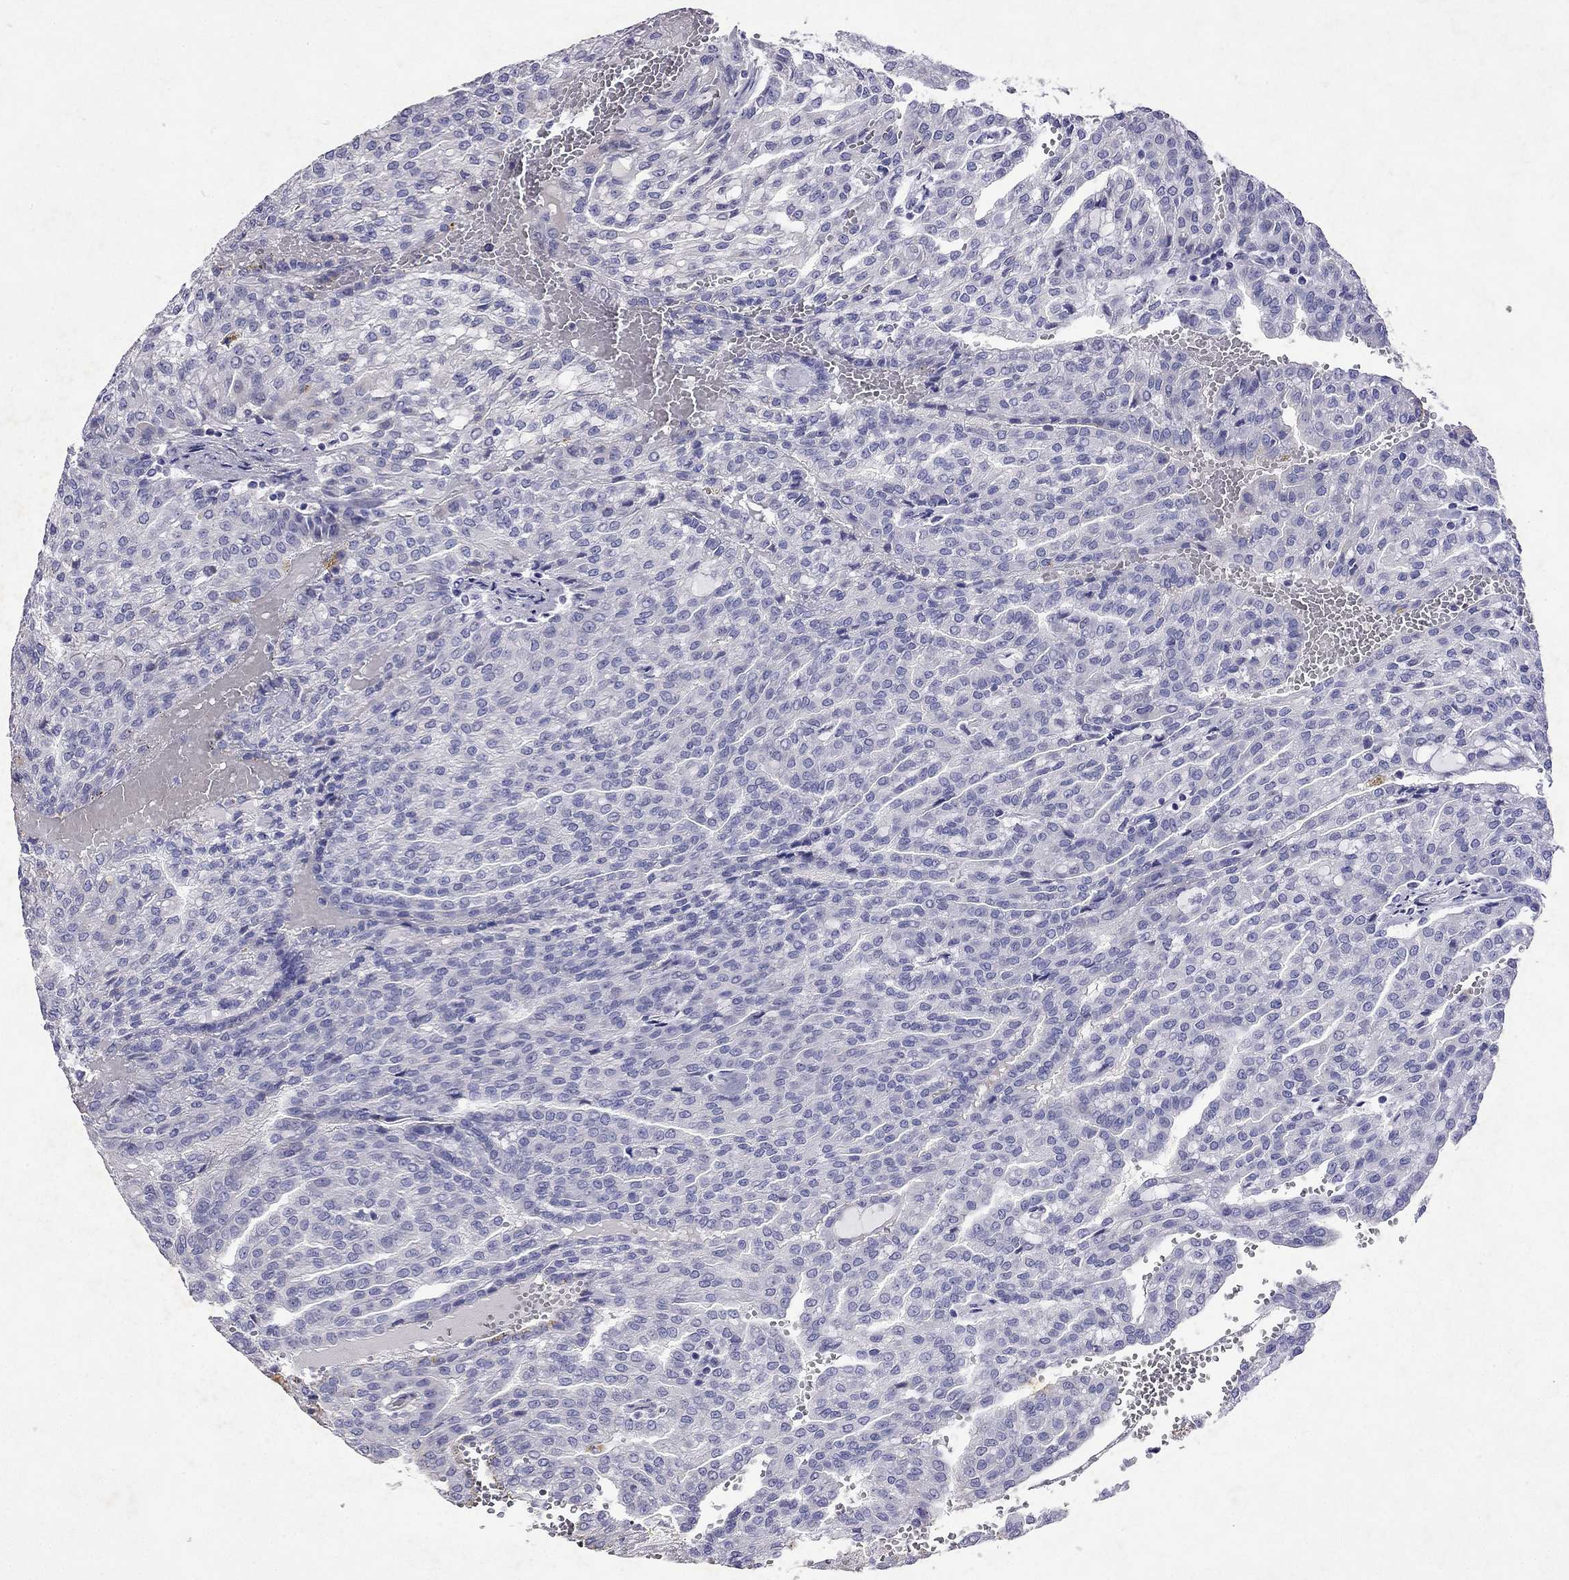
{"staining": {"intensity": "negative", "quantity": "none", "location": "none"}, "tissue": "renal cancer", "cell_type": "Tumor cells", "image_type": "cancer", "snomed": [{"axis": "morphology", "description": "Adenocarcinoma, NOS"}, {"axis": "topography", "description": "Kidney"}], "caption": "The immunohistochemistry photomicrograph has no significant expression in tumor cells of renal cancer tissue.", "gene": "GNAT3", "patient": {"sex": "male", "age": 63}}